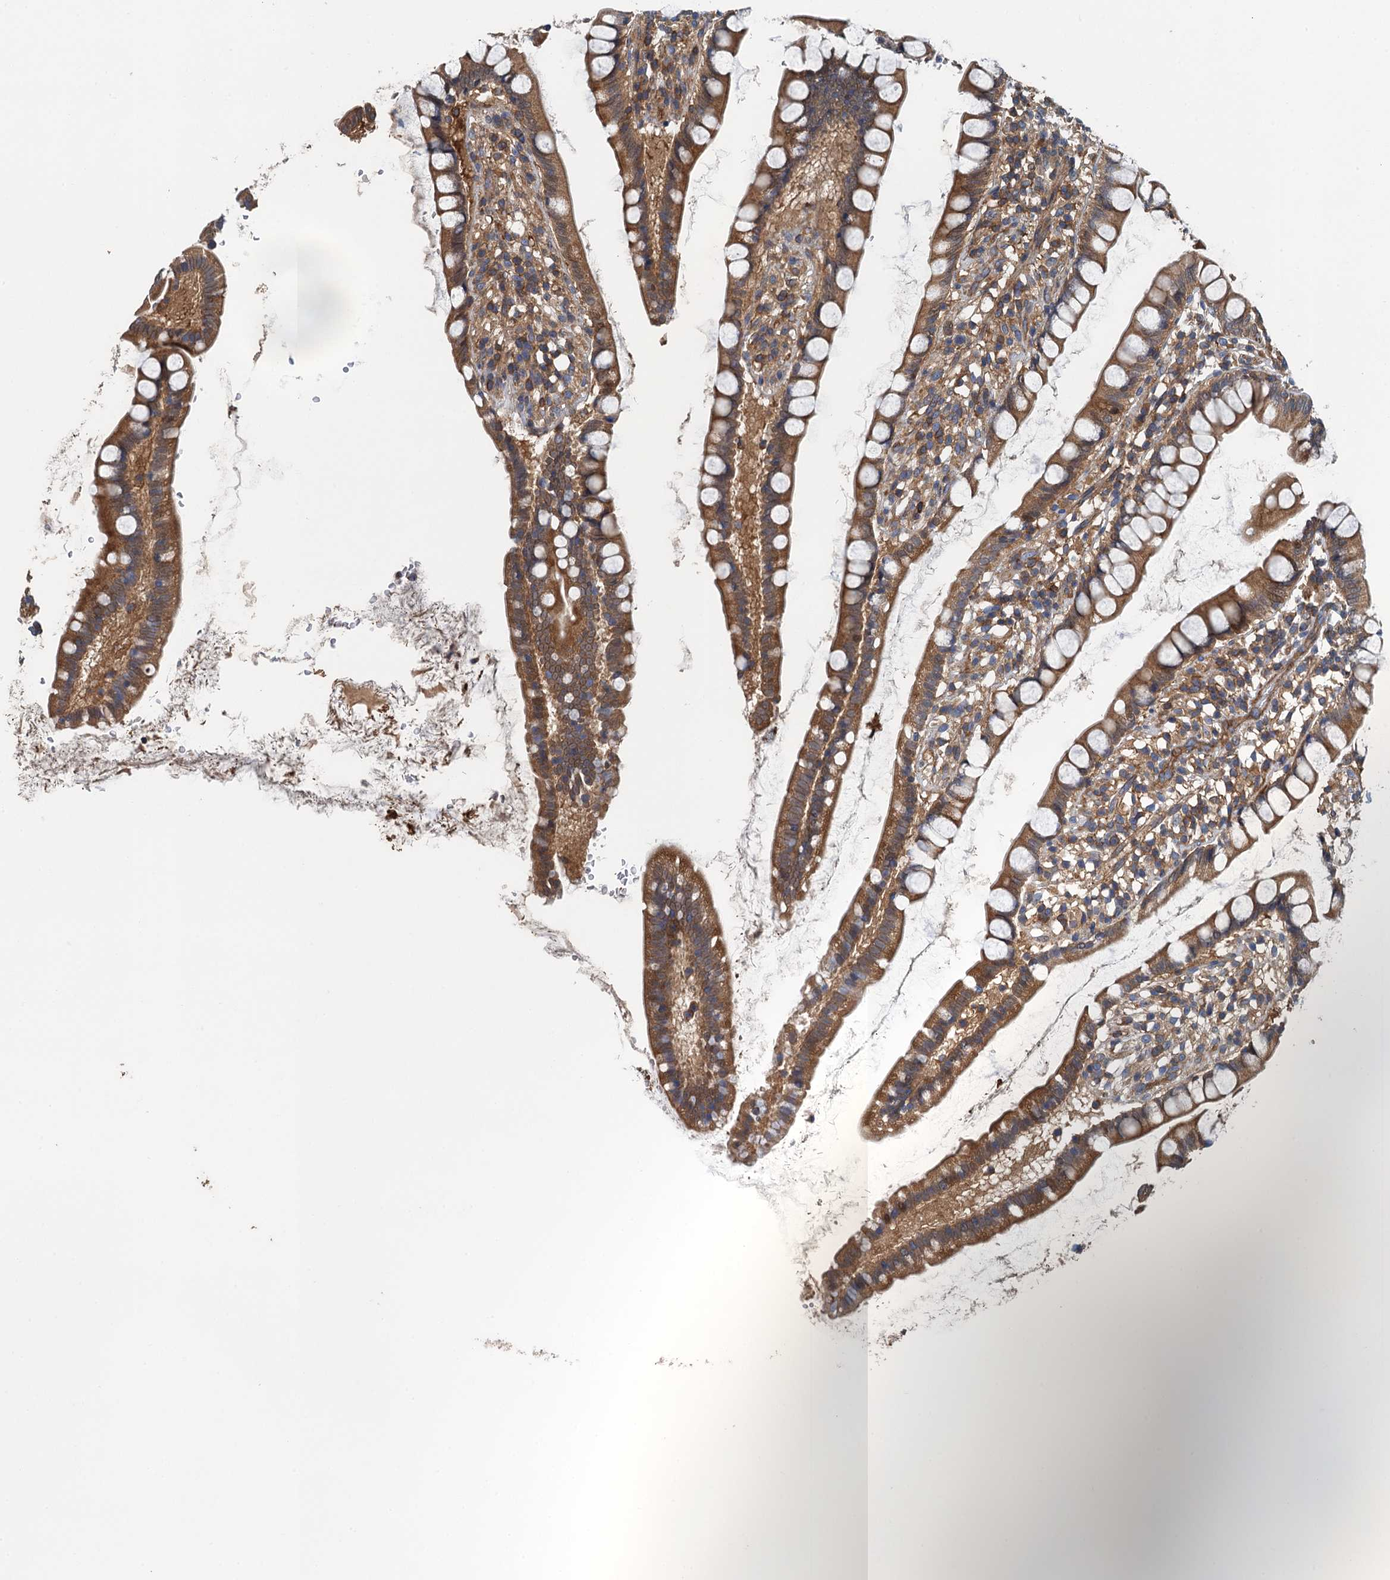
{"staining": {"intensity": "strong", "quantity": ">75%", "location": "cytoplasmic/membranous"}, "tissue": "small intestine", "cell_type": "Glandular cells", "image_type": "normal", "snomed": [{"axis": "morphology", "description": "Normal tissue, NOS"}, {"axis": "topography", "description": "Small intestine"}], "caption": "This is an image of immunohistochemistry (IHC) staining of normal small intestine, which shows strong positivity in the cytoplasmic/membranous of glandular cells.", "gene": "PPP1R14D", "patient": {"sex": "female", "age": 84}}